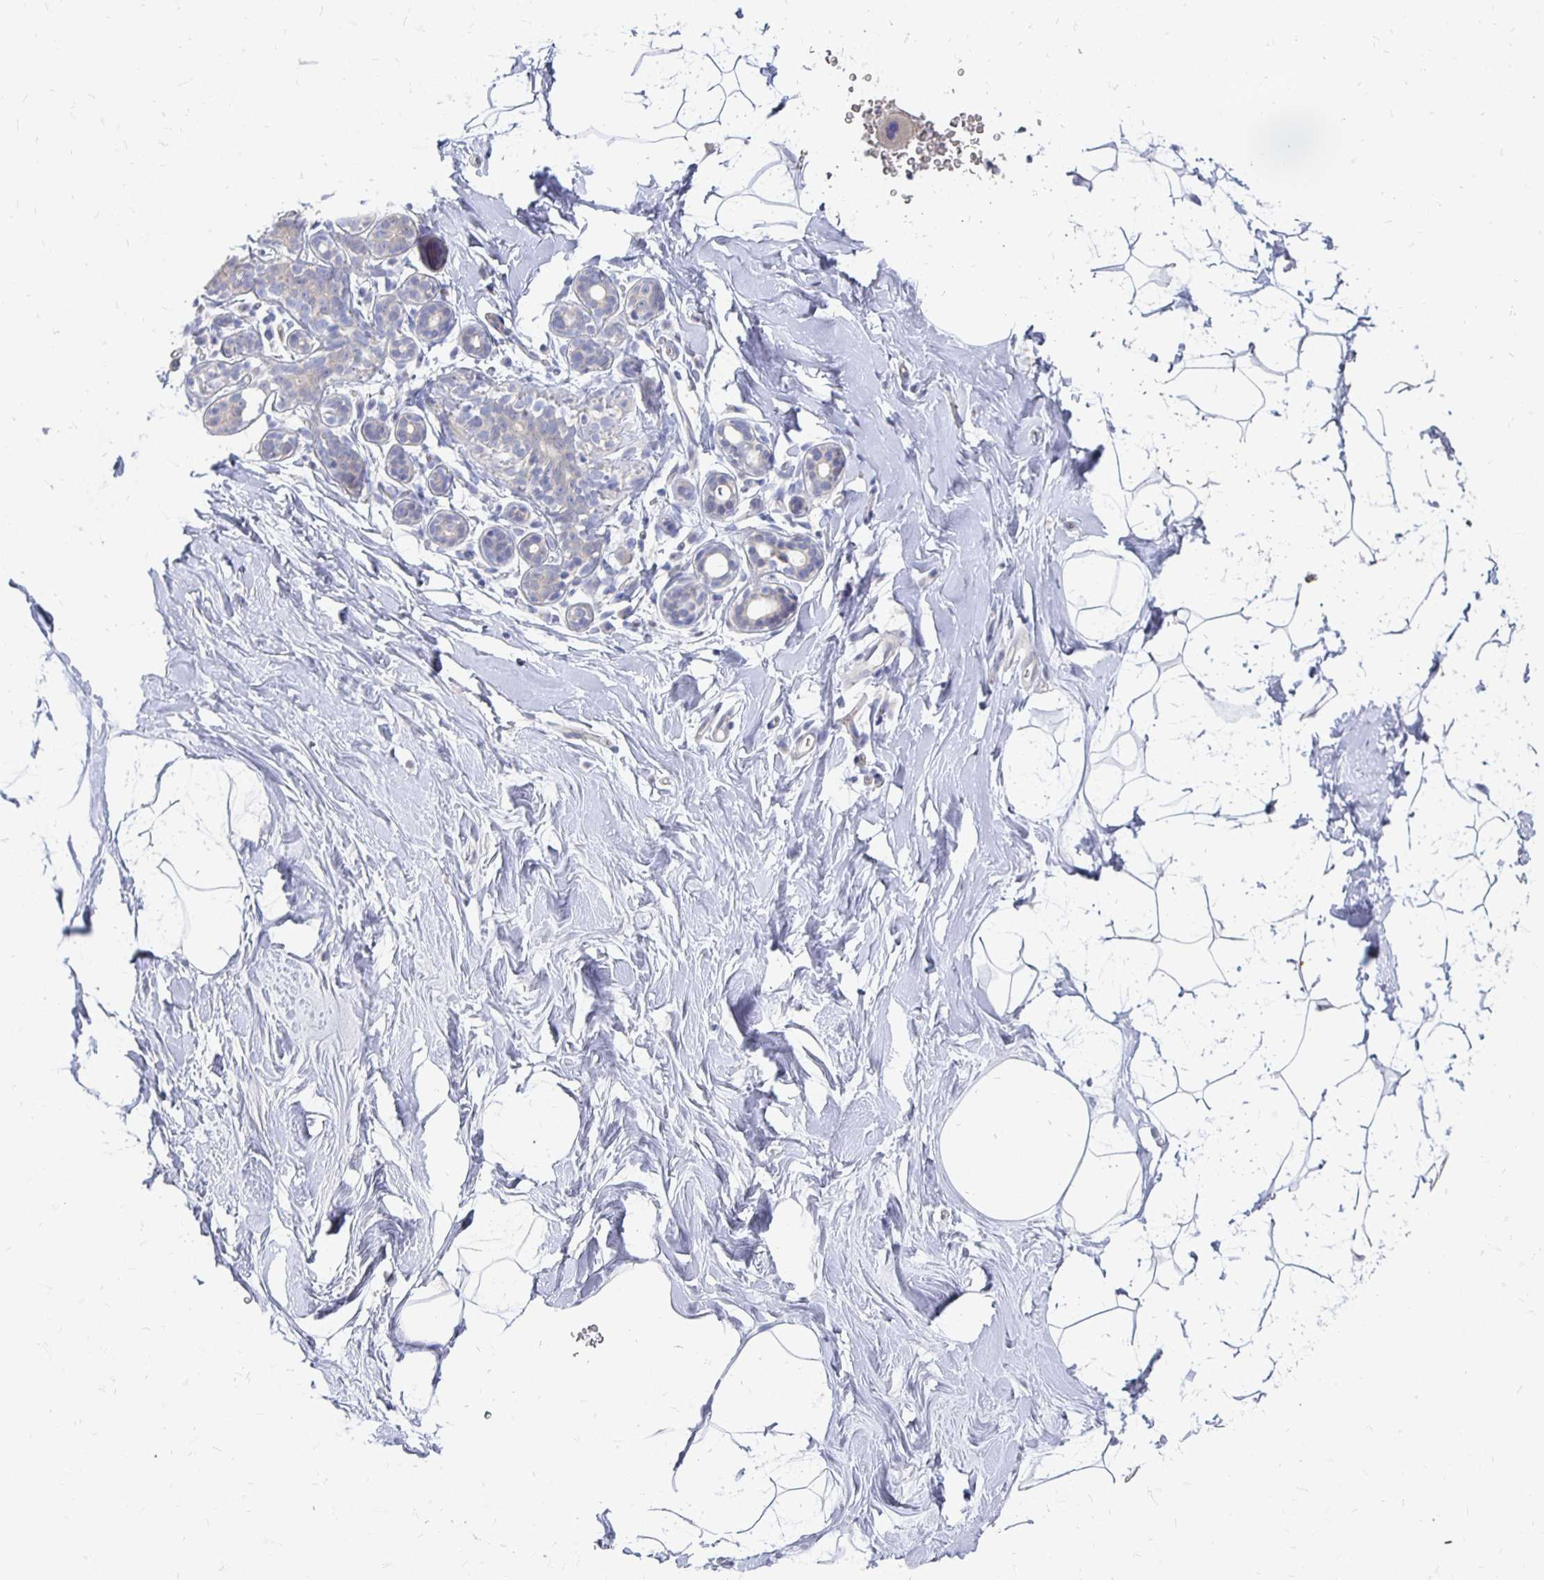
{"staining": {"intensity": "negative", "quantity": "none", "location": "none"}, "tissue": "breast", "cell_type": "Adipocytes", "image_type": "normal", "snomed": [{"axis": "morphology", "description": "Normal tissue, NOS"}, {"axis": "topography", "description": "Breast"}], "caption": "Protein analysis of benign breast displays no significant staining in adipocytes.", "gene": "FKRP", "patient": {"sex": "female", "age": 32}}